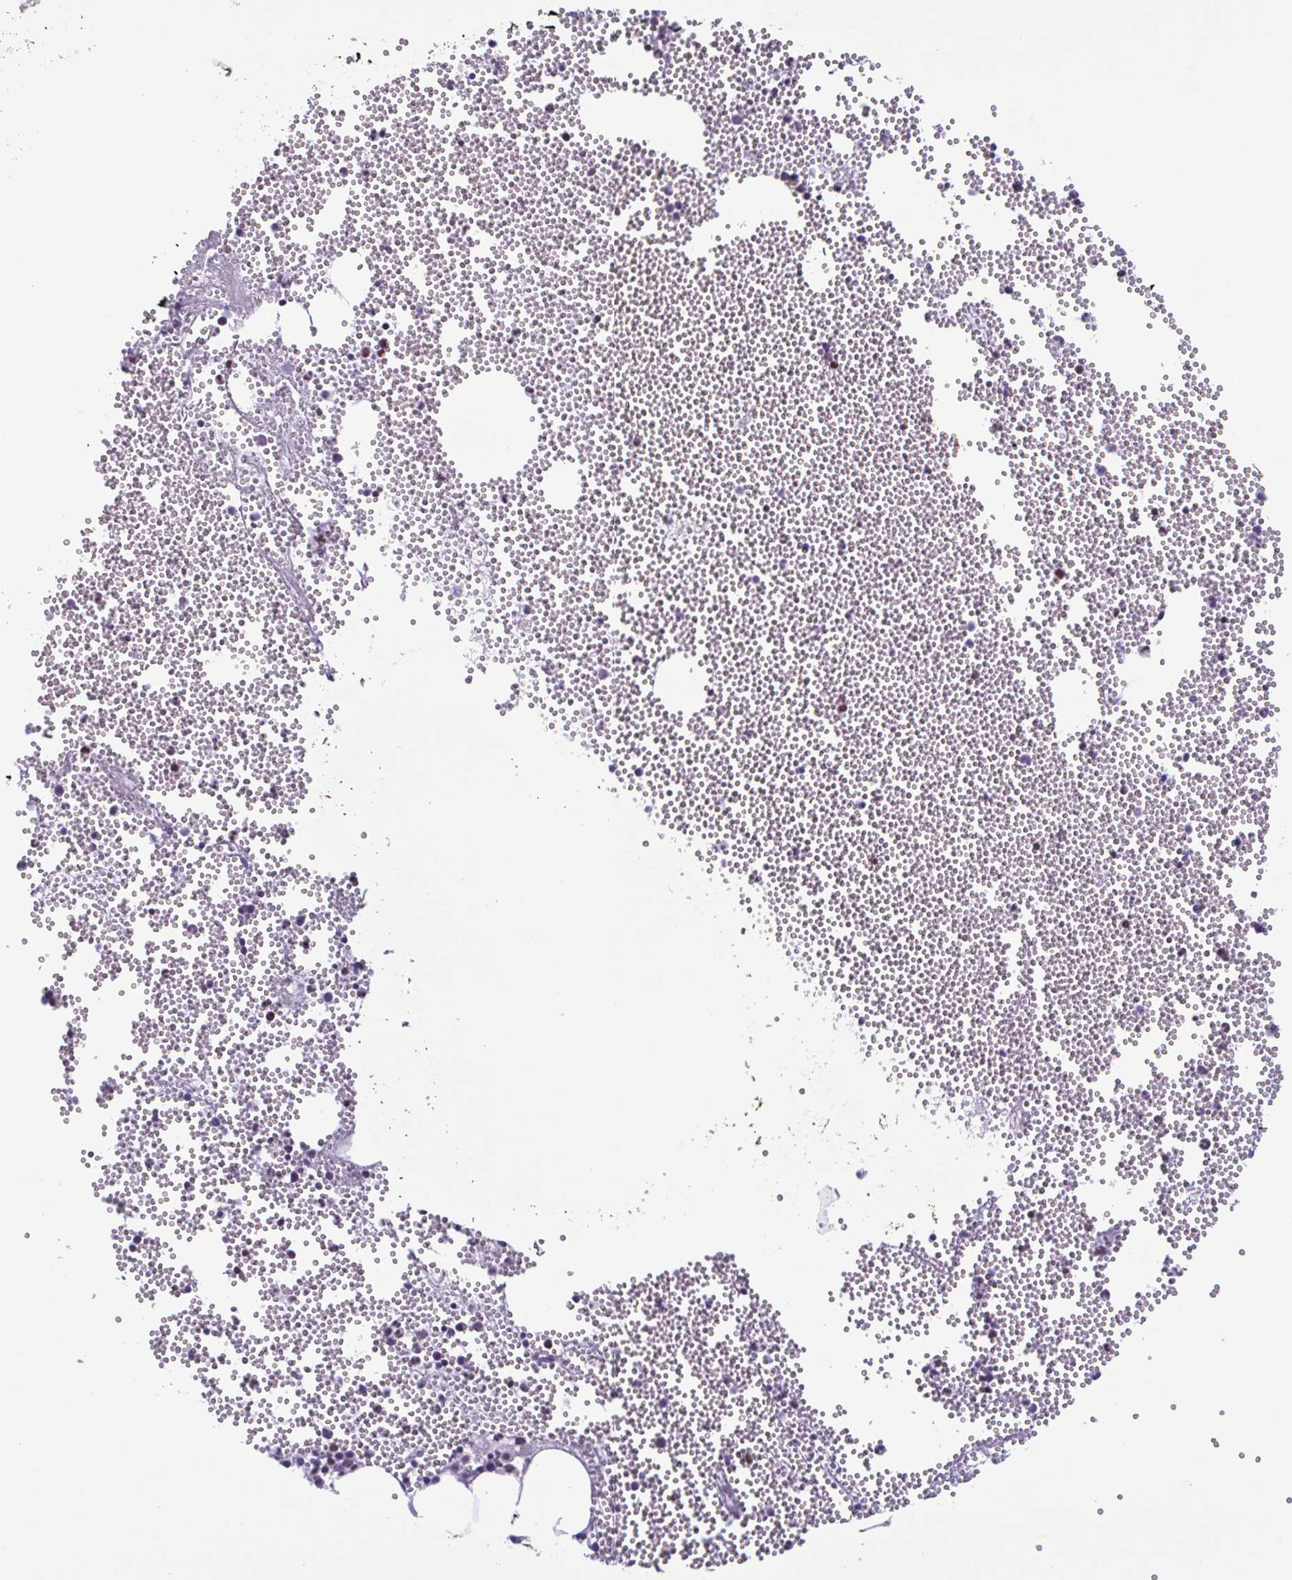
{"staining": {"intensity": "moderate", "quantity": "<25%", "location": "nuclear"}, "tissue": "bone marrow", "cell_type": "Hematopoietic cells", "image_type": "normal", "snomed": [{"axis": "morphology", "description": "Normal tissue, NOS"}, {"axis": "topography", "description": "Bone marrow"}], "caption": "Hematopoietic cells show moderate nuclear positivity in about <25% of cells in benign bone marrow.", "gene": "IRF1", "patient": {"sex": "female", "age": 80}}